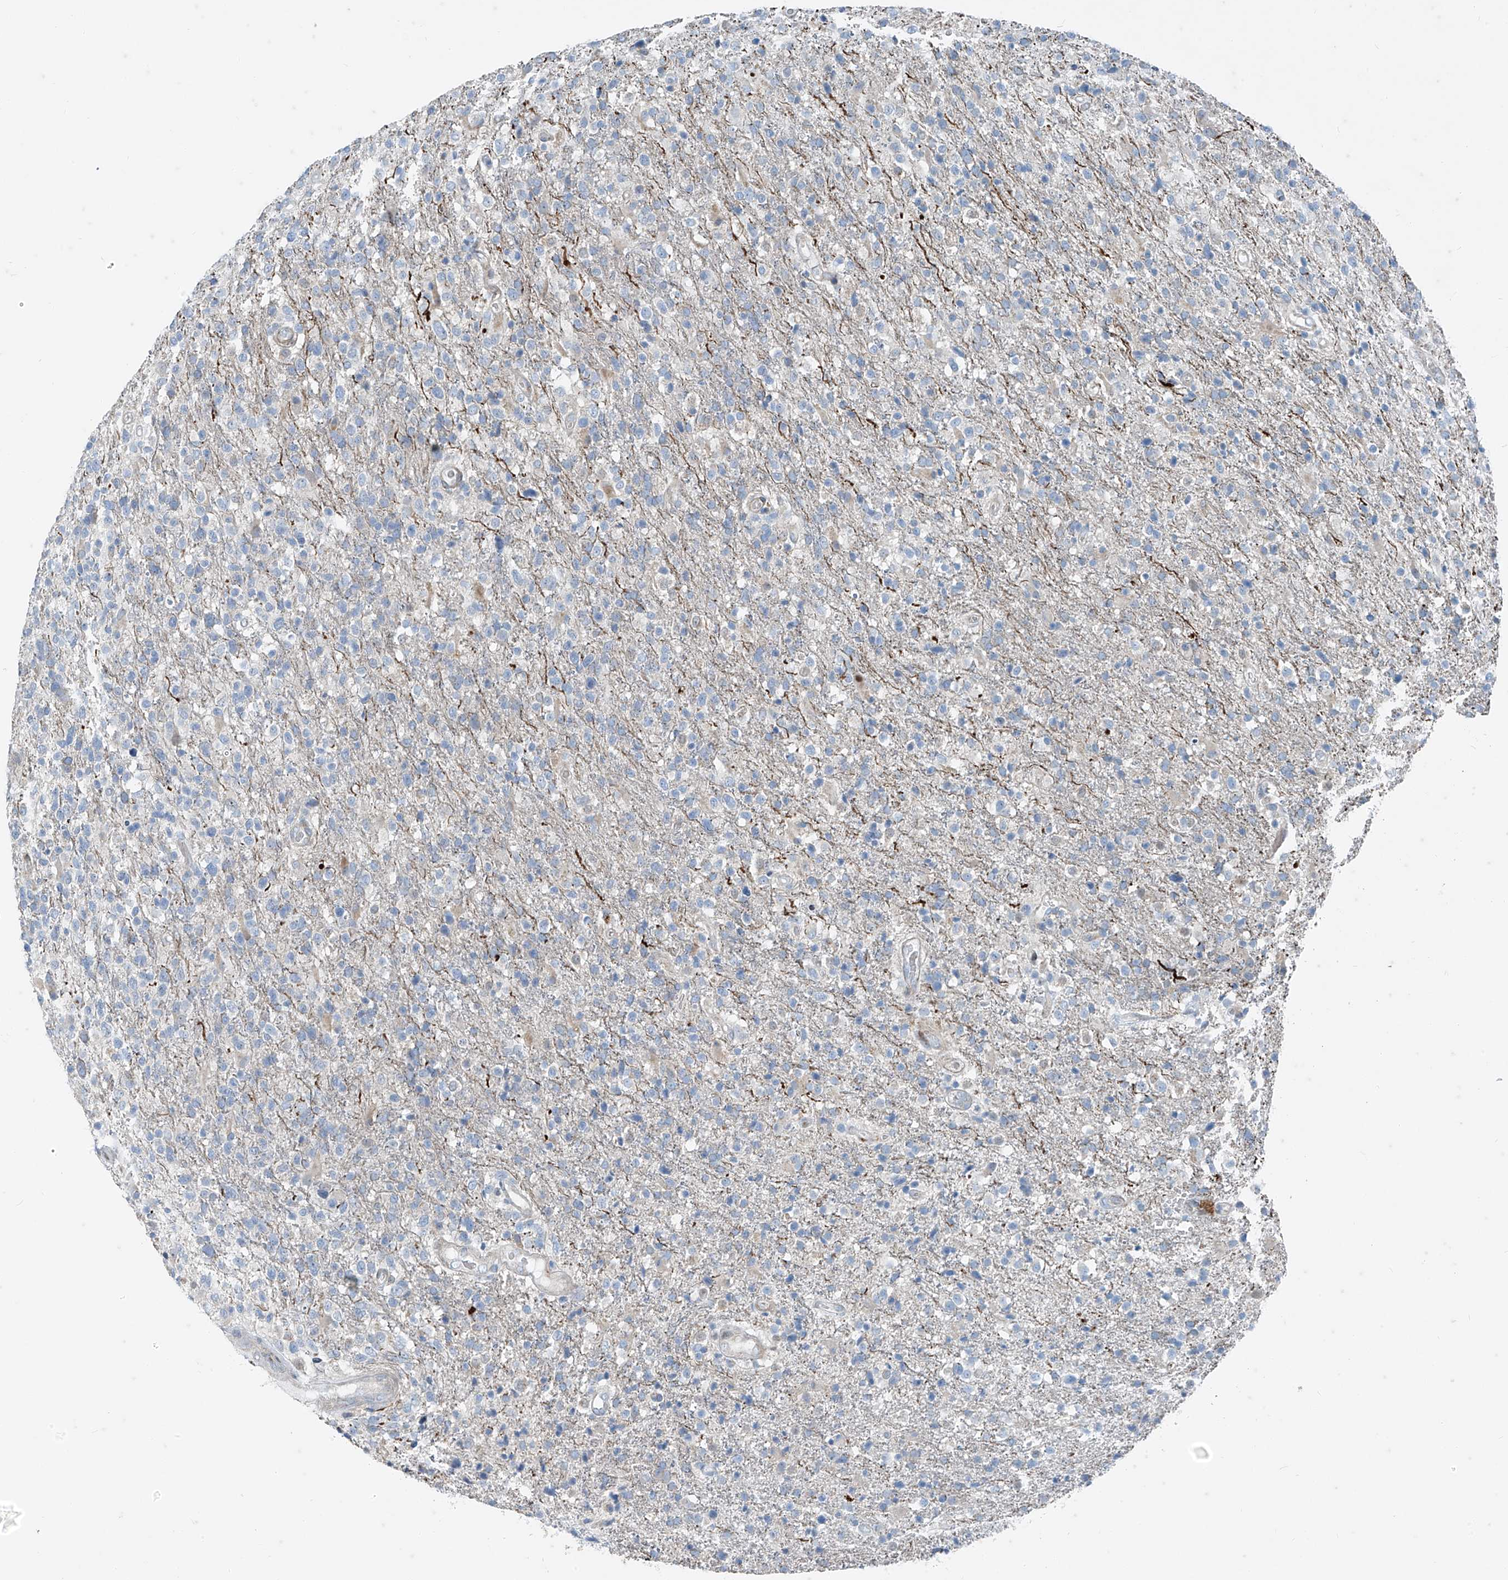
{"staining": {"intensity": "negative", "quantity": "none", "location": "none"}, "tissue": "glioma", "cell_type": "Tumor cells", "image_type": "cancer", "snomed": [{"axis": "morphology", "description": "Glioma, malignant, High grade"}, {"axis": "topography", "description": "Brain"}], "caption": "The histopathology image shows no significant positivity in tumor cells of malignant high-grade glioma.", "gene": "PPCS", "patient": {"sex": "male", "age": 72}}